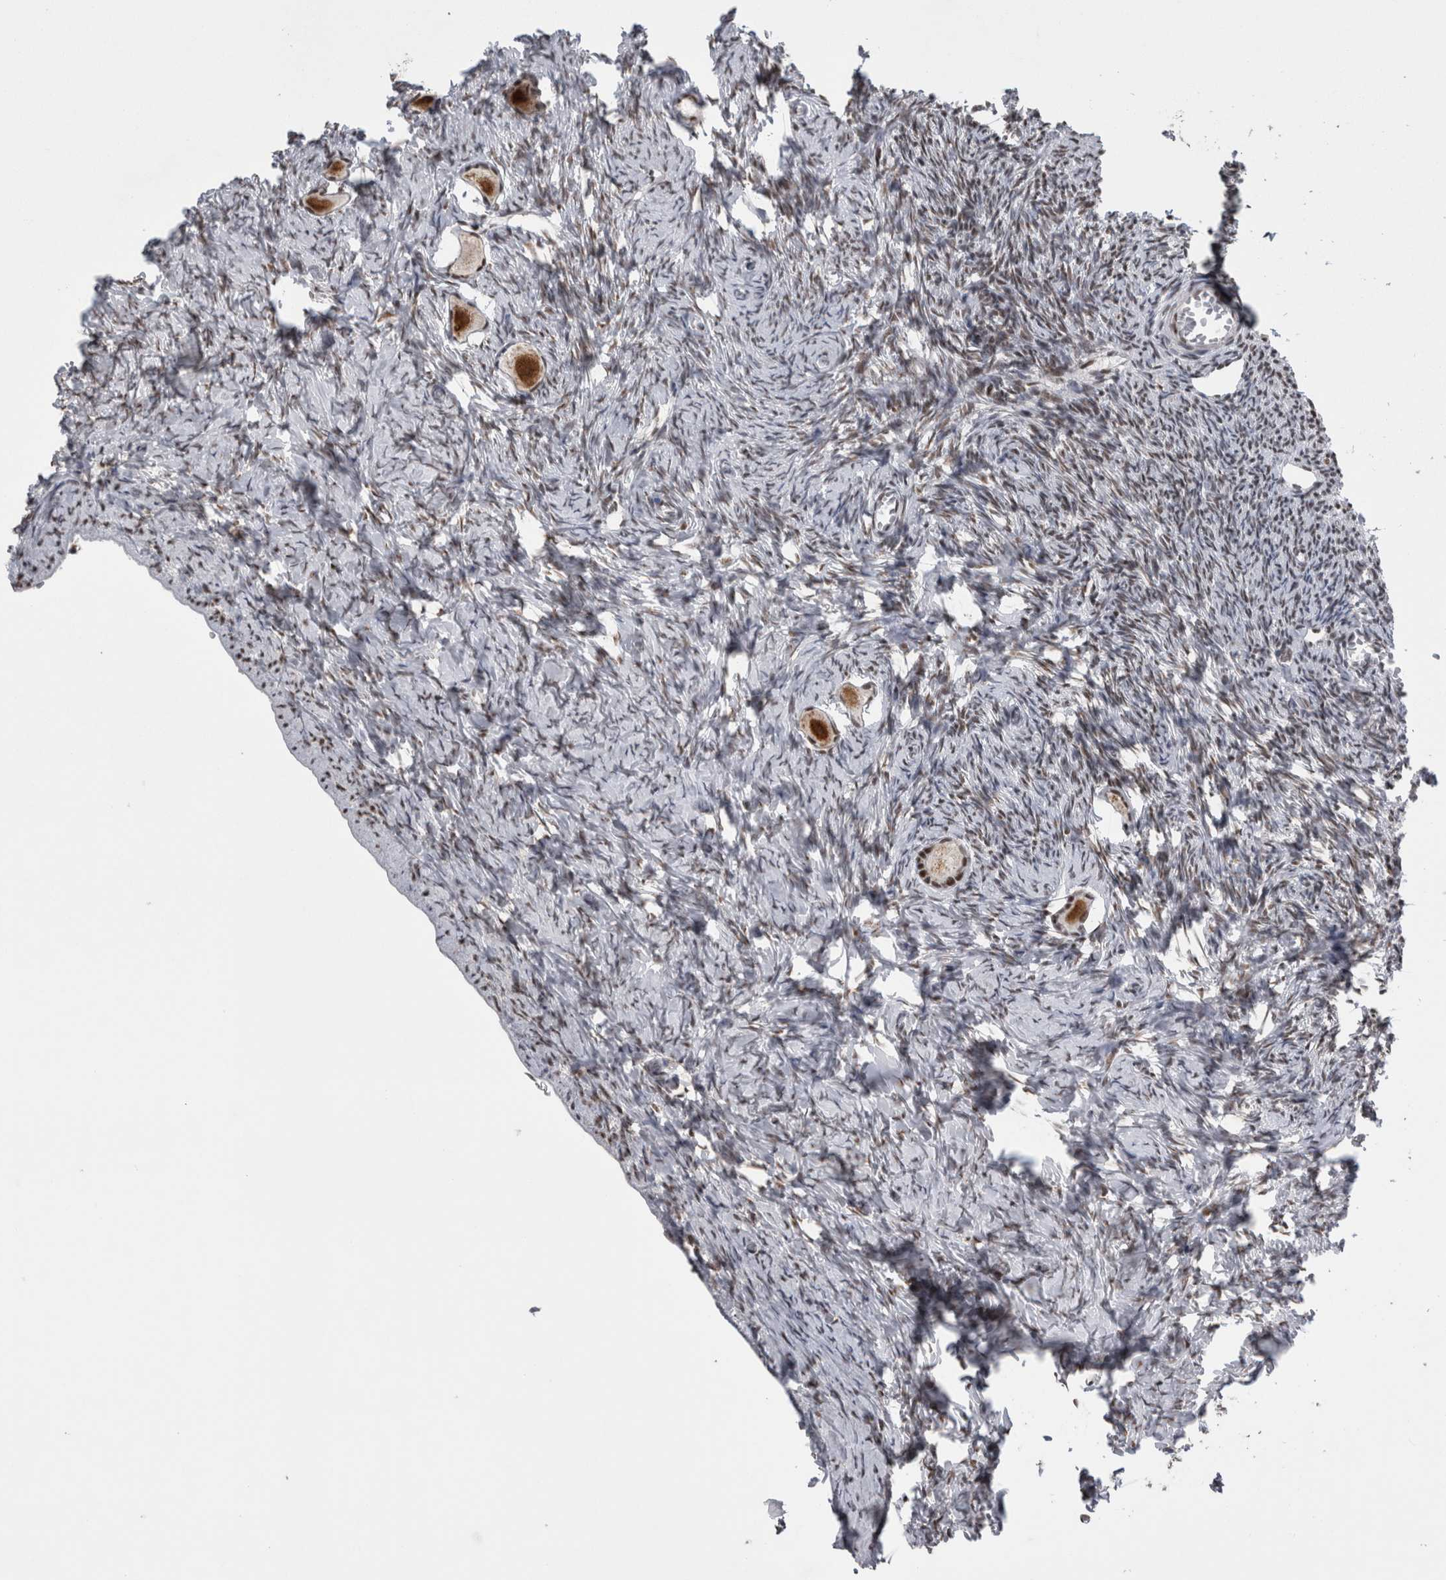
{"staining": {"intensity": "strong", "quantity": ">75%", "location": "cytoplasmic/membranous,nuclear"}, "tissue": "ovary", "cell_type": "Follicle cells", "image_type": "normal", "snomed": [{"axis": "morphology", "description": "Normal tissue, NOS"}, {"axis": "topography", "description": "Ovary"}], "caption": "Normal ovary demonstrates strong cytoplasmic/membranous,nuclear expression in about >75% of follicle cells.", "gene": "CDK11A", "patient": {"sex": "female", "age": 27}}